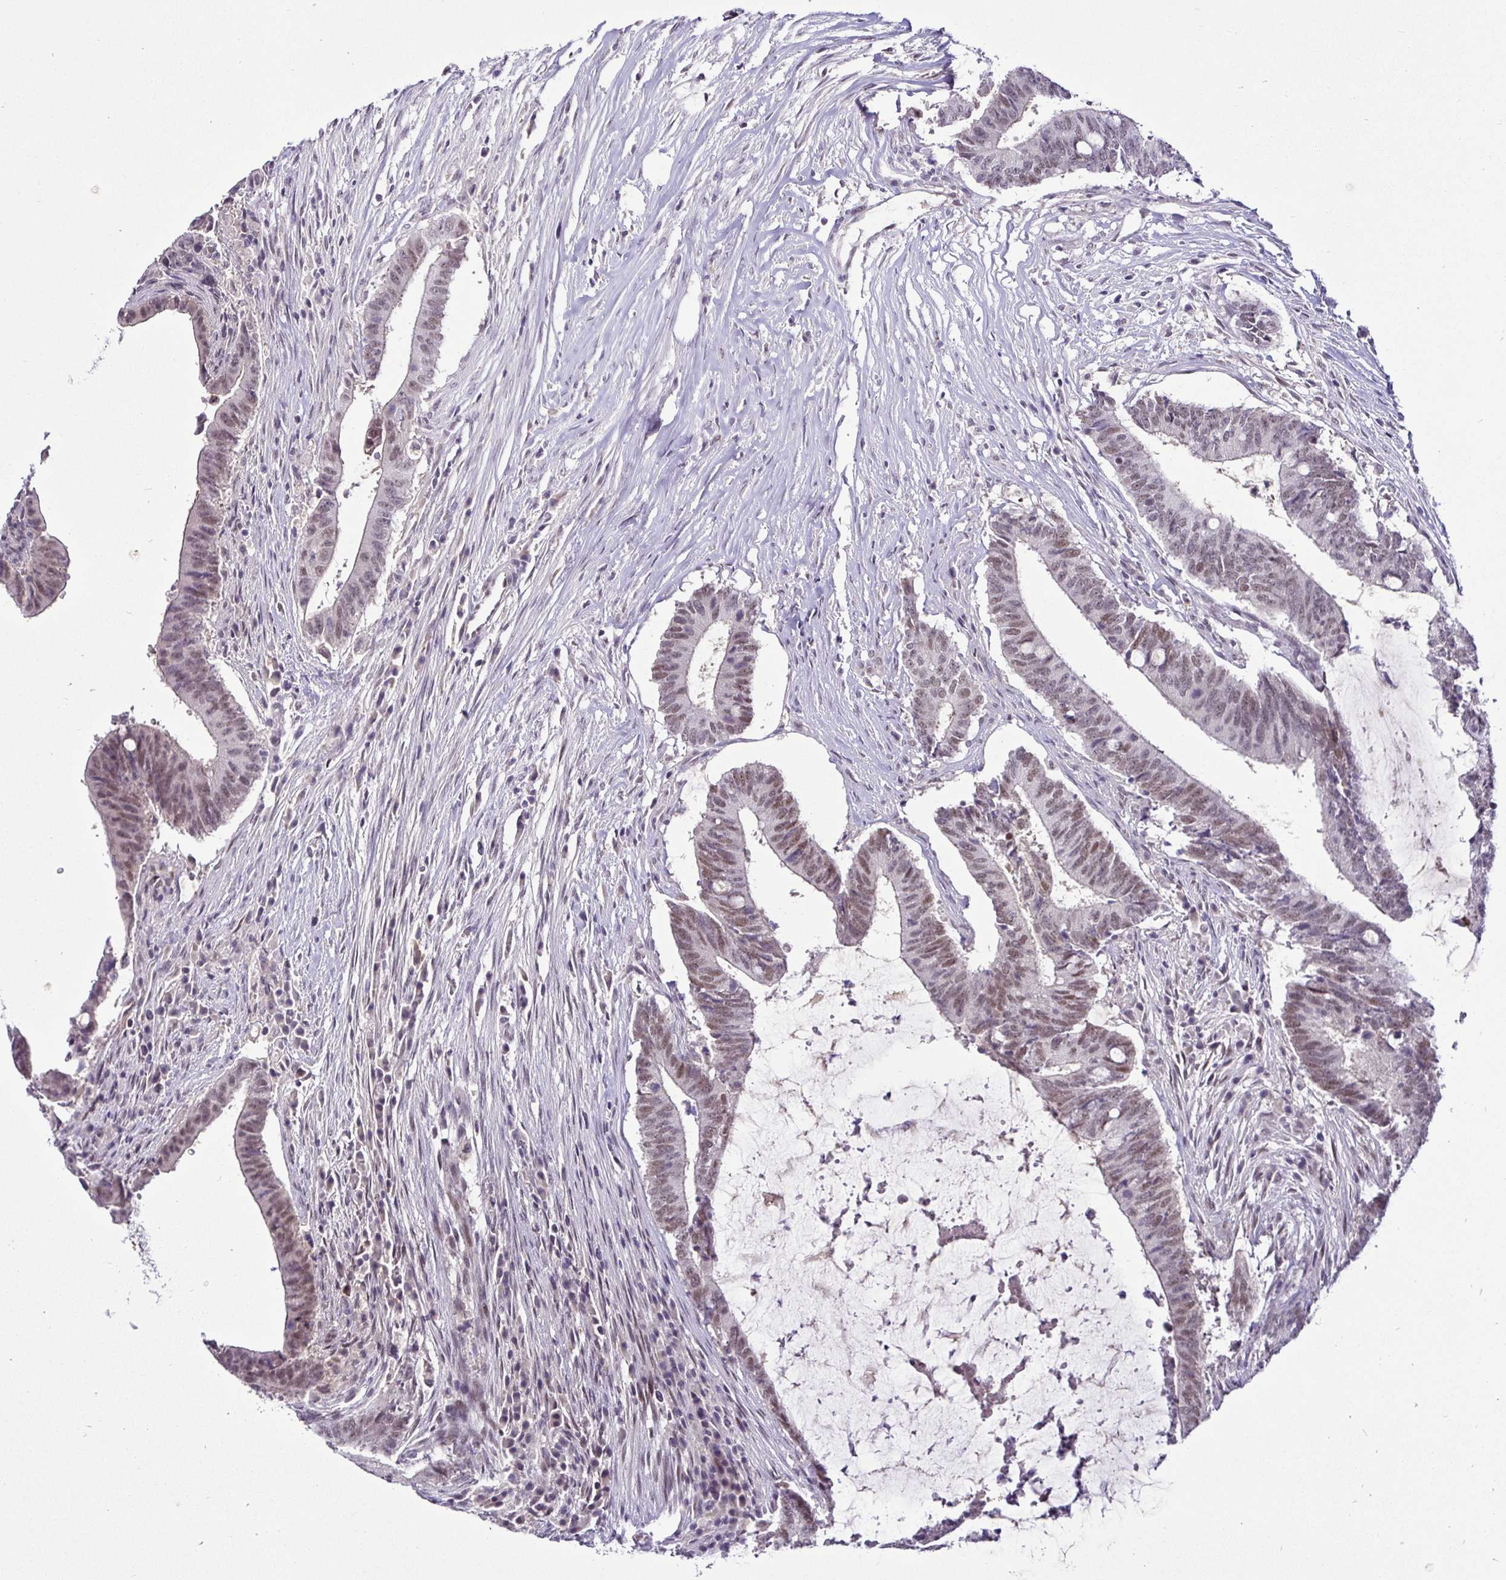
{"staining": {"intensity": "moderate", "quantity": ">75%", "location": "nuclear"}, "tissue": "colorectal cancer", "cell_type": "Tumor cells", "image_type": "cancer", "snomed": [{"axis": "morphology", "description": "Adenocarcinoma, NOS"}, {"axis": "topography", "description": "Colon"}], "caption": "Protein staining displays moderate nuclear staining in approximately >75% of tumor cells in colorectal cancer (adenocarcinoma). The staining was performed using DAB, with brown indicating positive protein expression. Nuclei are stained blue with hematoxylin.", "gene": "NUP188", "patient": {"sex": "female", "age": 43}}